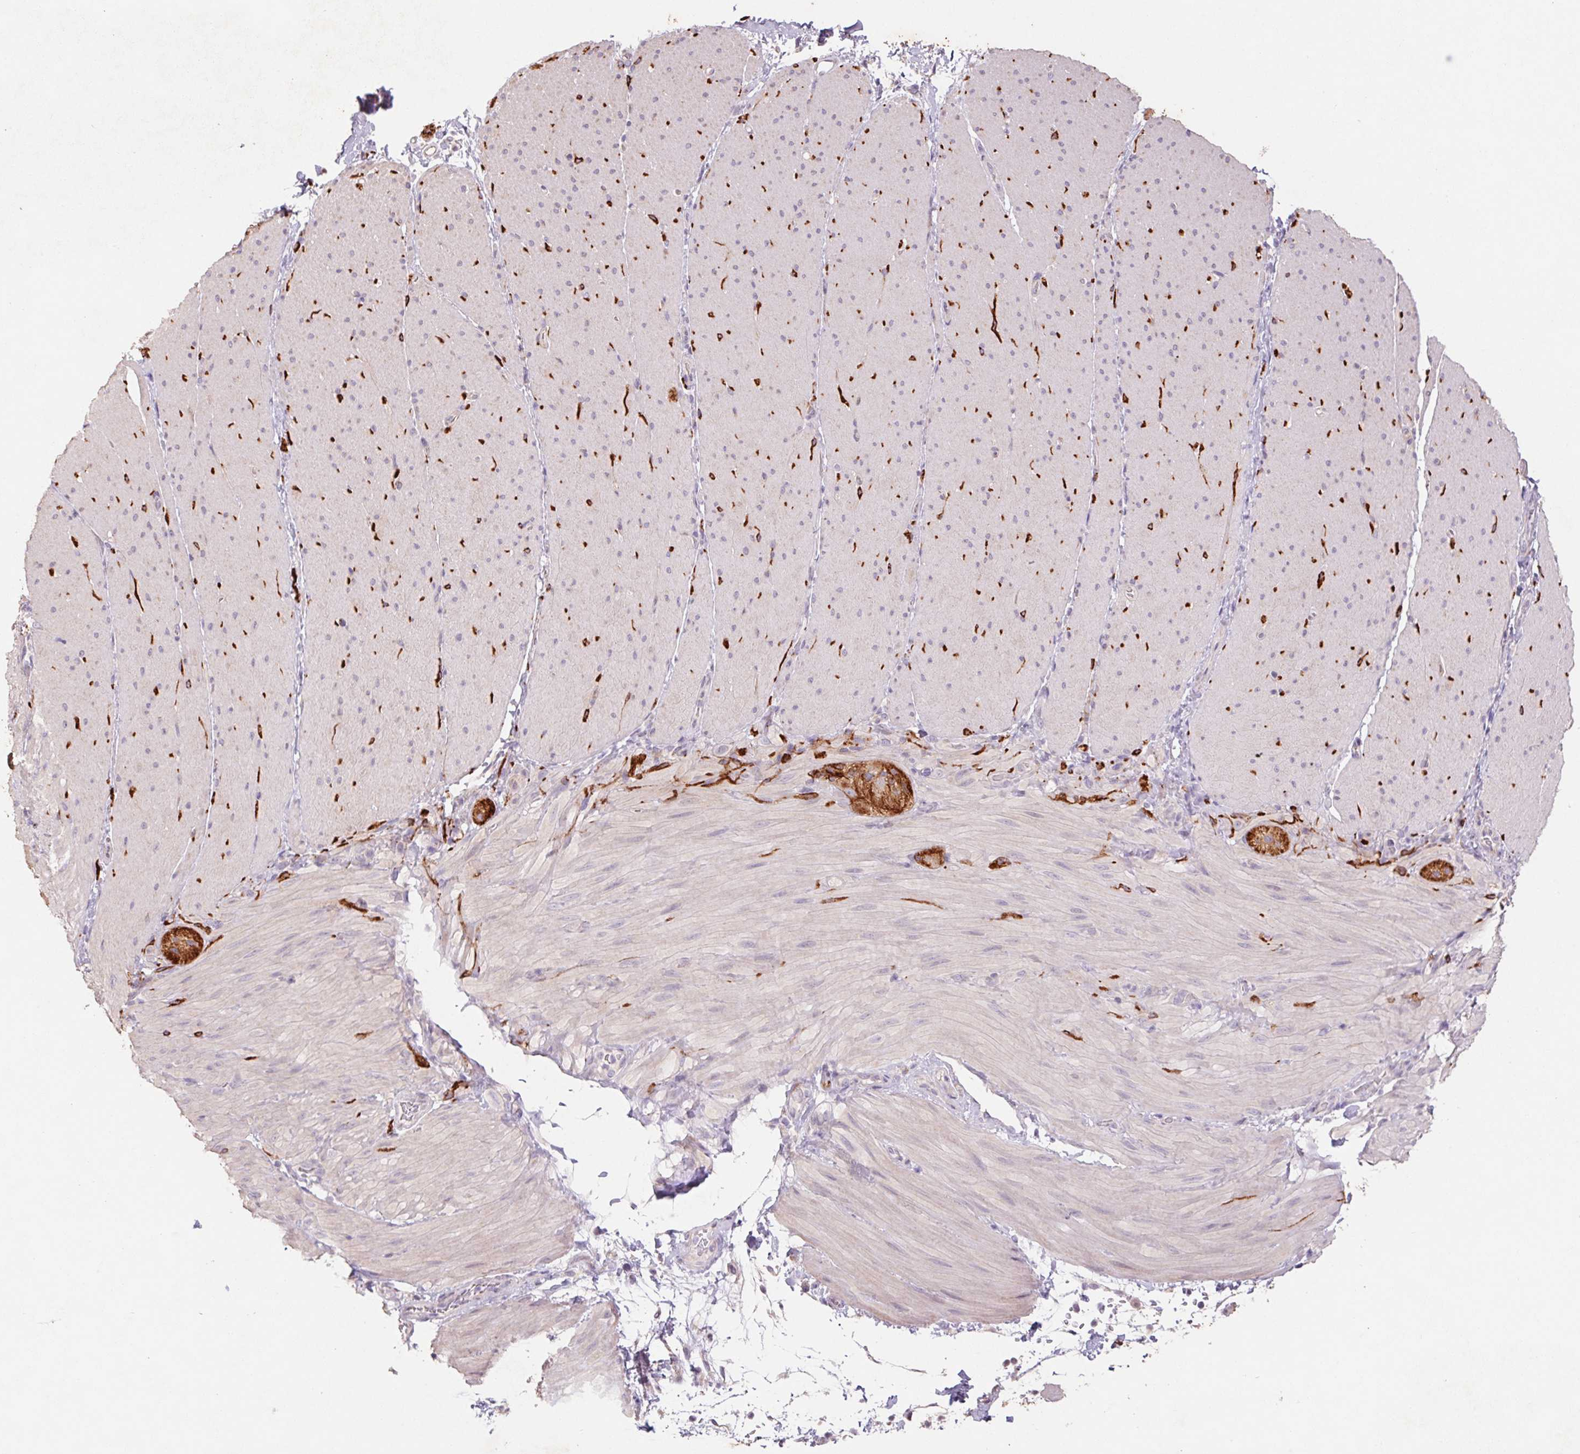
{"staining": {"intensity": "negative", "quantity": "none", "location": "none"}, "tissue": "smooth muscle", "cell_type": "Smooth muscle cells", "image_type": "normal", "snomed": [{"axis": "morphology", "description": "Normal tissue, NOS"}, {"axis": "topography", "description": "Smooth muscle"}, {"axis": "topography", "description": "Colon"}], "caption": "Immunohistochemistry (IHC) photomicrograph of unremarkable smooth muscle: smooth muscle stained with DAB demonstrates no significant protein staining in smooth muscle cells. The staining is performed using DAB brown chromogen with nuclei counter-stained in using hematoxylin.", "gene": "GRM2", "patient": {"sex": "male", "age": 73}}